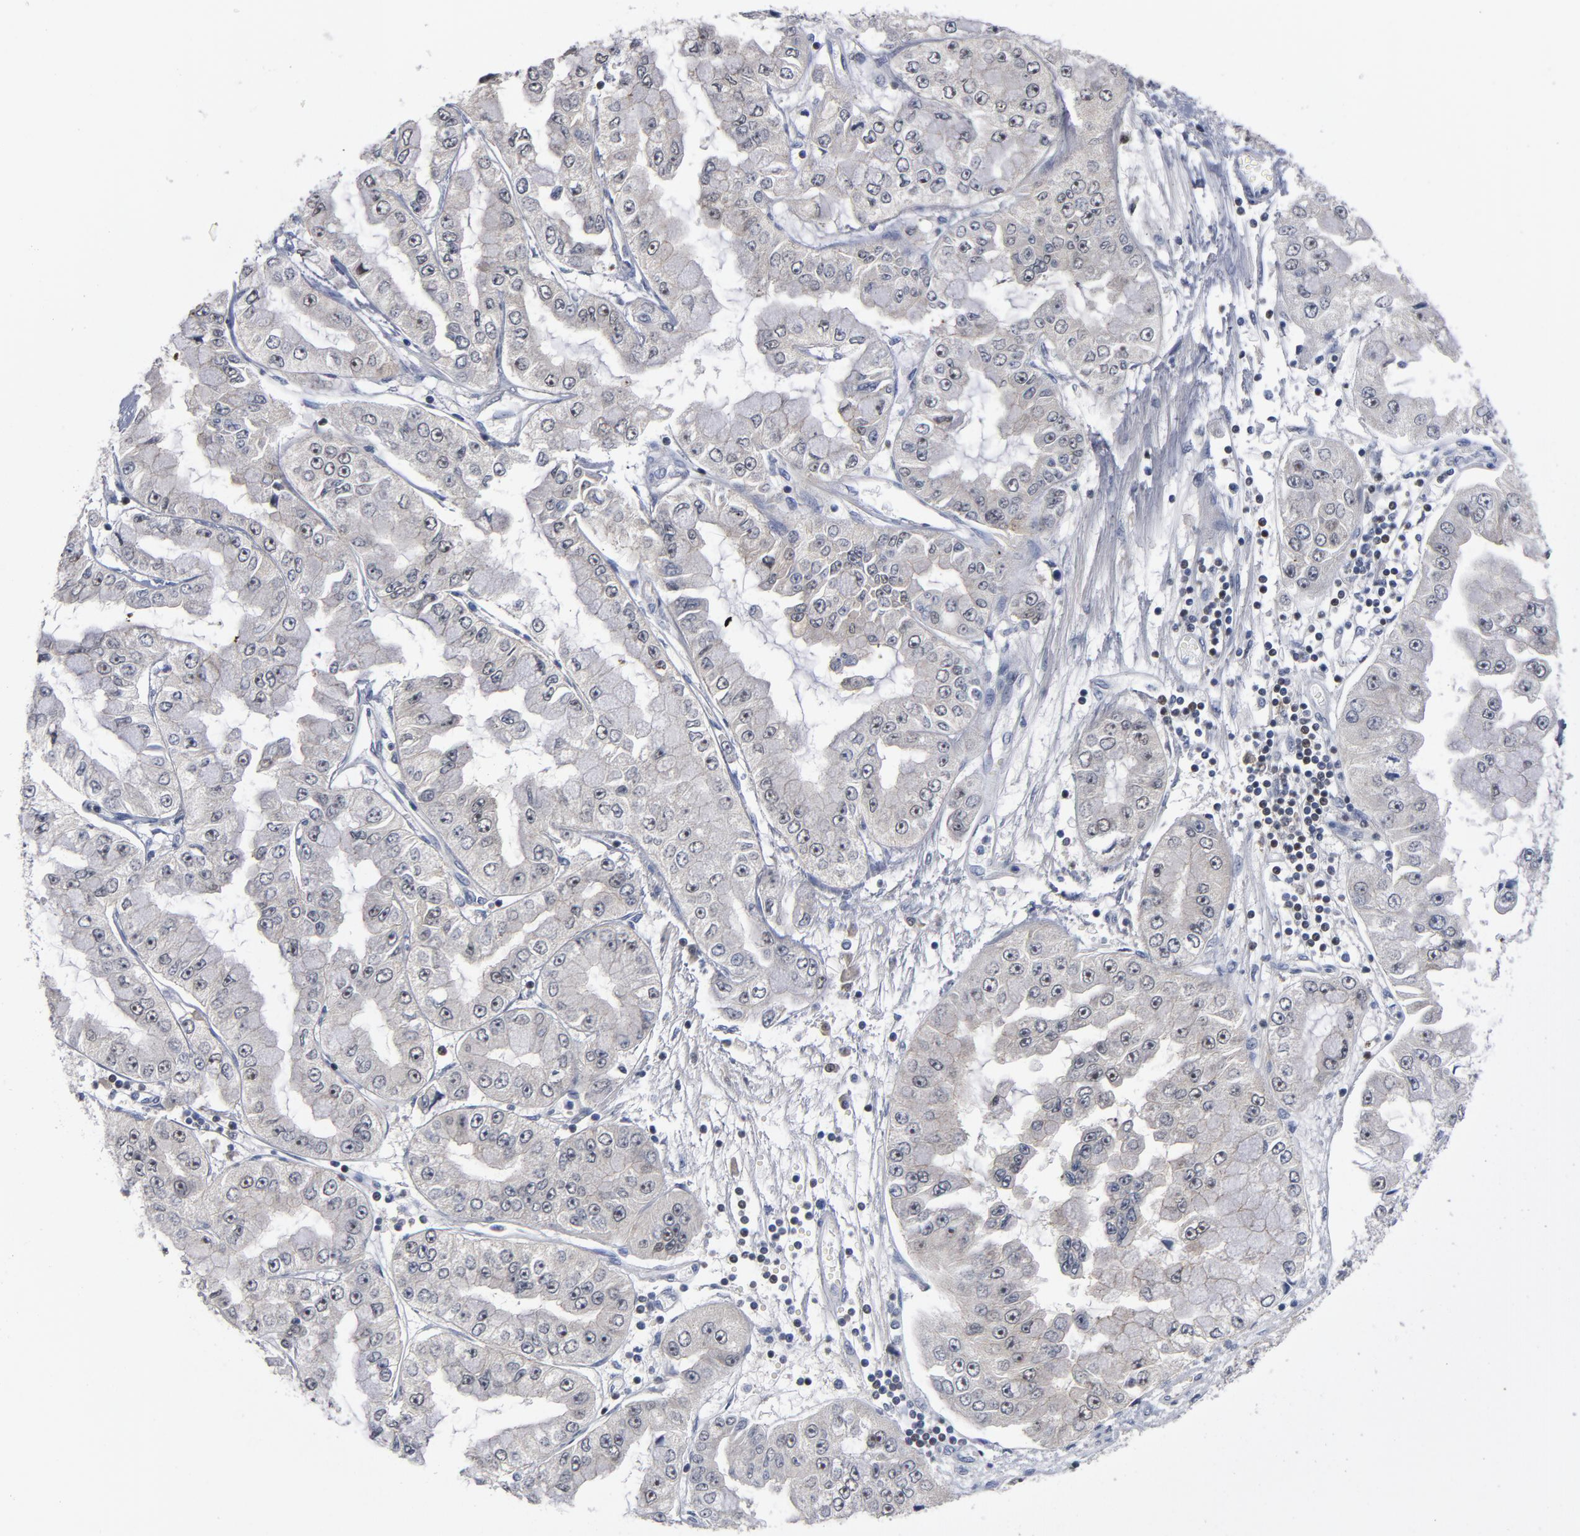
{"staining": {"intensity": "negative", "quantity": "none", "location": "none"}, "tissue": "liver cancer", "cell_type": "Tumor cells", "image_type": "cancer", "snomed": [{"axis": "morphology", "description": "Cholangiocarcinoma"}, {"axis": "topography", "description": "Liver"}], "caption": "Immunohistochemistry (IHC) photomicrograph of liver cancer (cholangiocarcinoma) stained for a protein (brown), which demonstrates no staining in tumor cells. The staining is performed using DAB (3,3'-diaminobenzidine) brown chromogen with nuclei counter-stained in using hematoxylin.", "gene": "TRADD", "patient": {"sex": "female", "age": 79}}